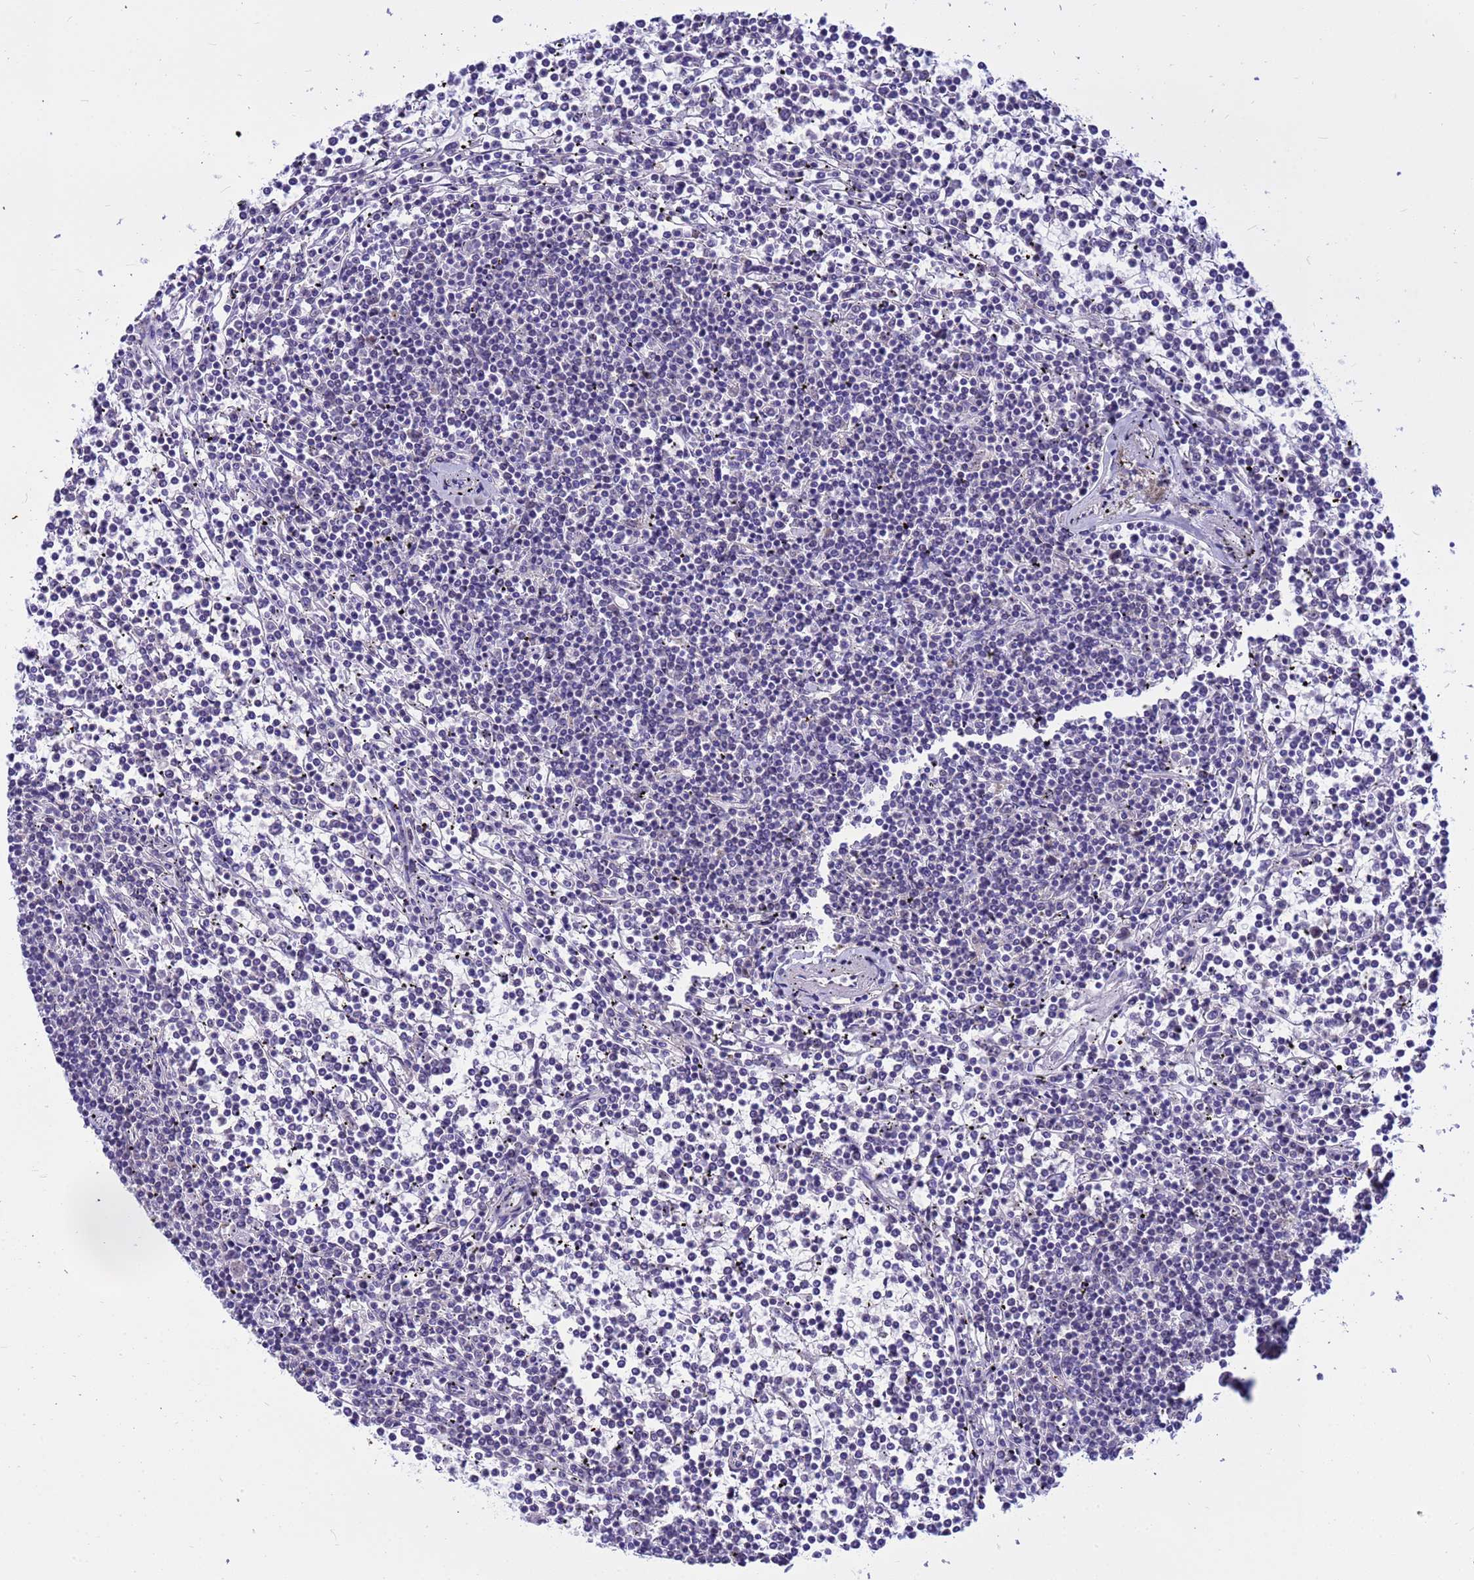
{"staining": {"intensity": "negative", "quantity": "none", "location": "none"}, "tissue": "lymphoma", "cell_type": "Tumor cells", "image_type": "cancer", "snomed": [{"axis": "morphology", "description": "Malignant lymphoma, non-Hodgkin's type, Low grade"}, {"axis": "topography", "description": "Spleen"}], "caption": "An IHC histopathology image of lymphoma is shown. There is no staining in tumor cells of lymphoma.", "gene": "DMRTC2", "patient": {"sex": "female", "age": 19}}